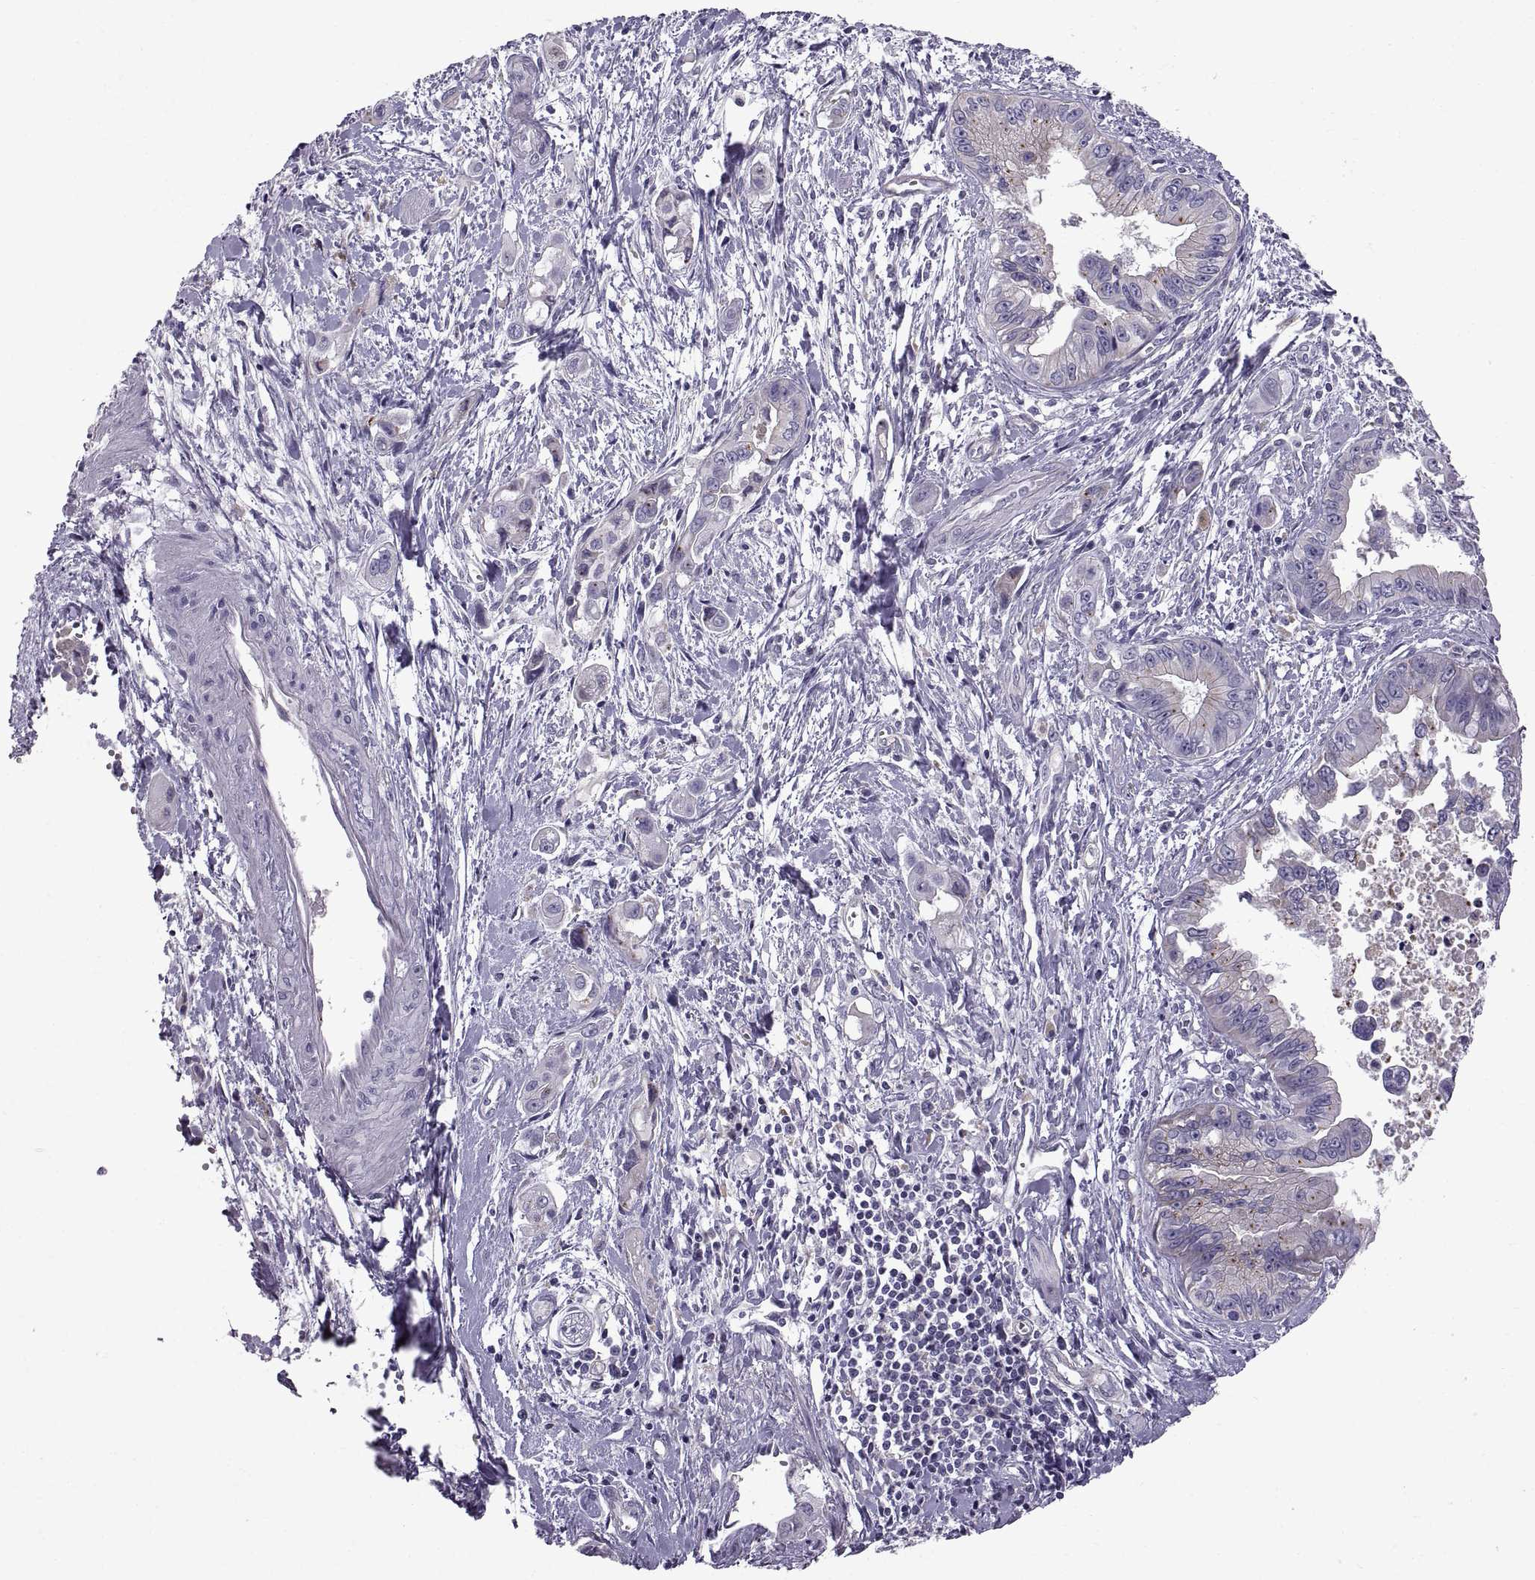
{"staining": {"intensity": "negative", "quantity": "none", "location": "none"}, "tissue": "pancreatic cancer", "cell_type": "Tumor cells", "image_type": "cancer", "snomed": [{"axis": "morphology", "description": "Adenocarcinoma, NOS"}, {"axis": "topography", "description": "Pancreas"}], "caption": "Pancreatic cancer was stained to show a protein in brown. There is no significant expression in tumor cells.", "gene": "ARSL", "patient": {"sex": "male", "age": 60}}